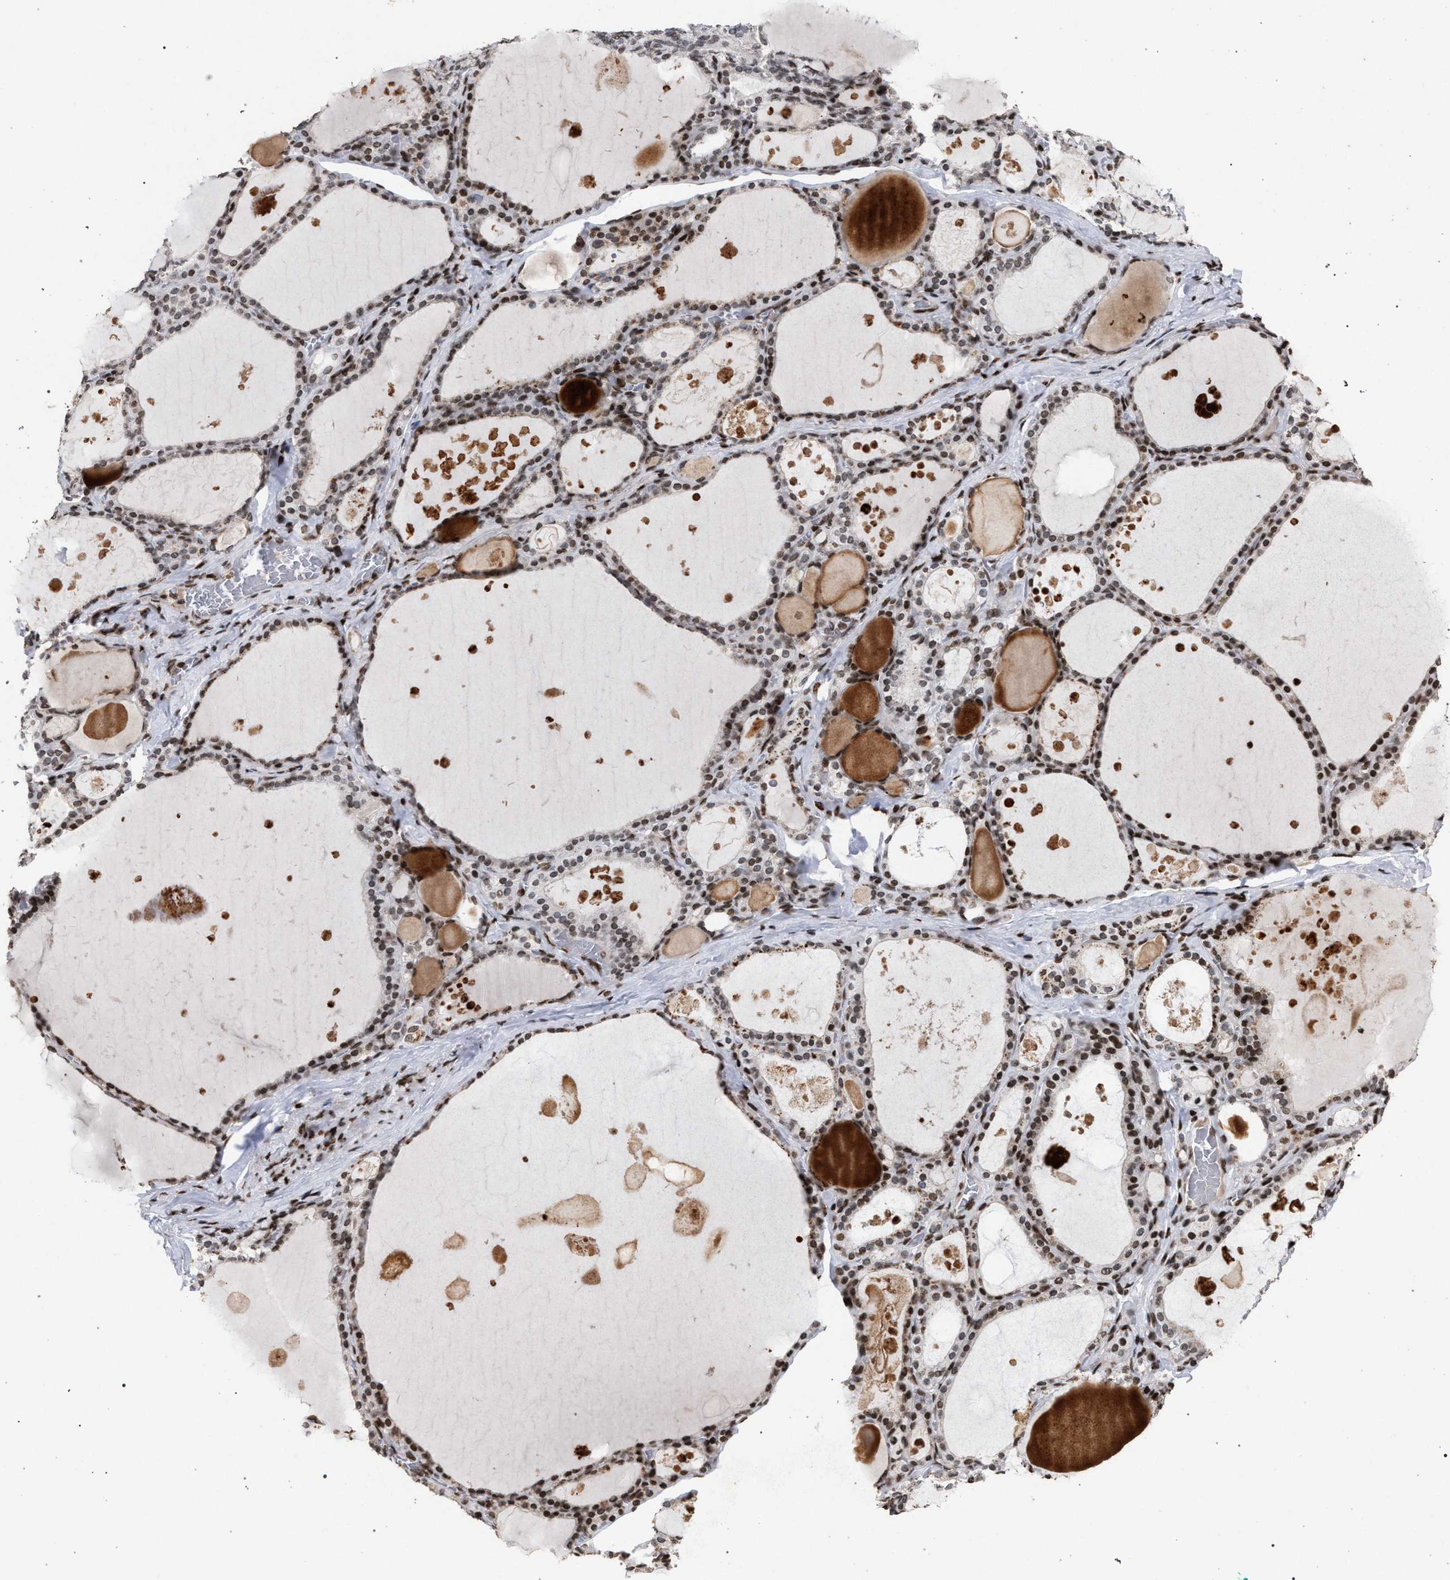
{"staining": {"intensity": "moderate", "quantity": ">75%", "location": "nuclear"}, "tissue": "thyroid gland", "cell_type": "Glandular cells", "image_type": "normal", "snomed": [{"axis": "morphology", "description": "Normal tissue, NOS"}, {"axis": "topography", "description": "Thyroid gland"}], "caption": "Immunohistochemistry staining of unremarkable thyroid gland, which displays medium levels of moderate nuclear positivity in approximately >75% of glandular cells indicating moderate nuclear protein expression. The staining was performed using DAB (3,3'-diaminobenzidine) (brown) for protein detection and nuclei were counterstained in hematoxylin (blue).", "gene": "FOXD3", "patient": {"sex": "male", "age": 56}}